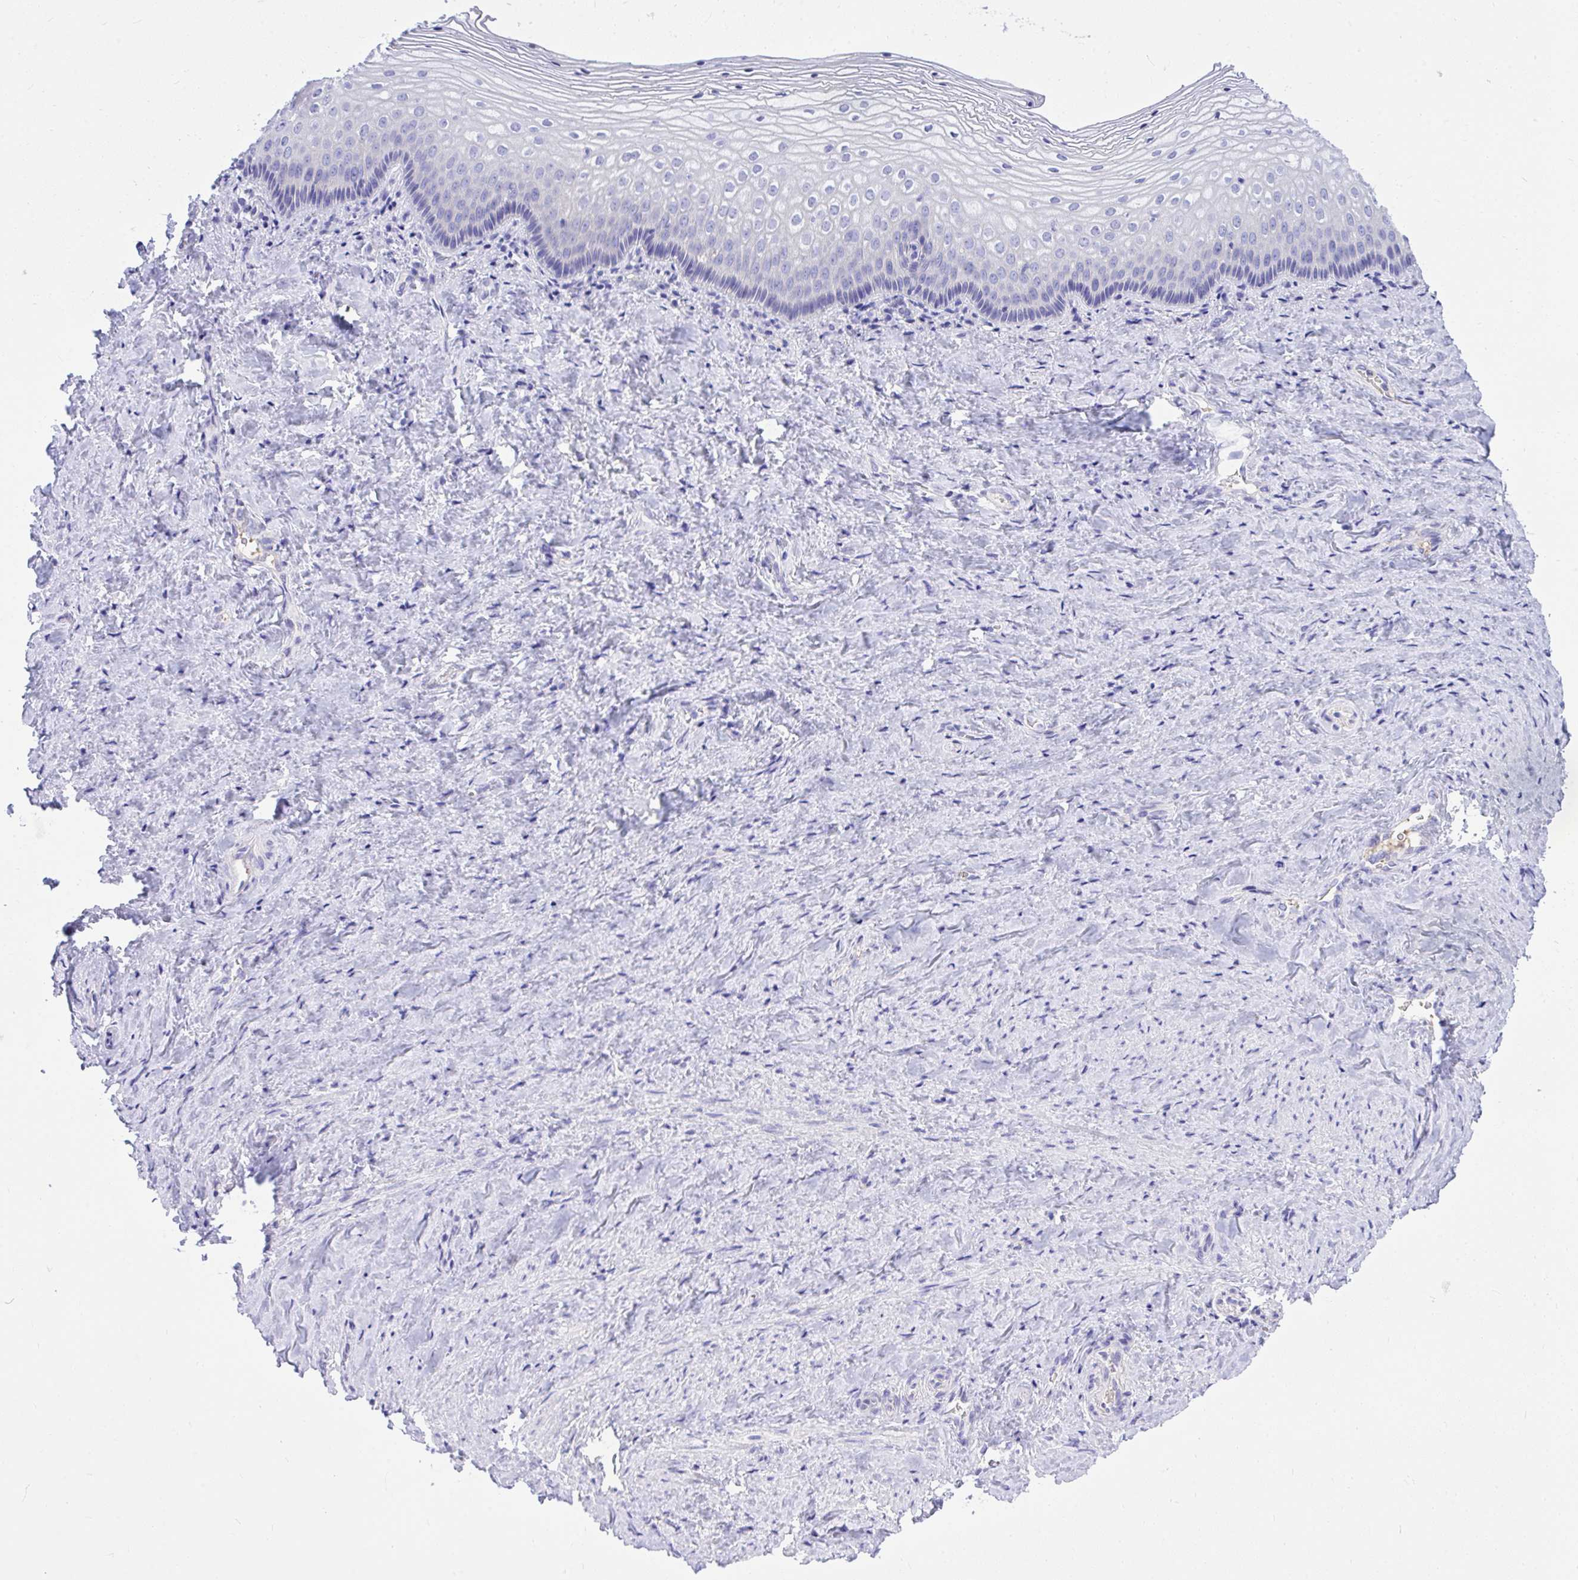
{"staining": {"intensity": "negative", "quantity": "none", "location": "none"}, "tissue": "vagina", "cell_type": "Squamous epithelial cells", "image_type": "normal", "snomed": [{"axis": "morphology", "description": "Normal tissue, NOS"}, {"axis": "topography", "description": "Vagina"}], "caption": "Immunohistochemical staining of benign human vagina reveals no significant staining in squamous epithelial cells.", "gene": "HRG", "patient": {"sex": "female", "age": 45}}